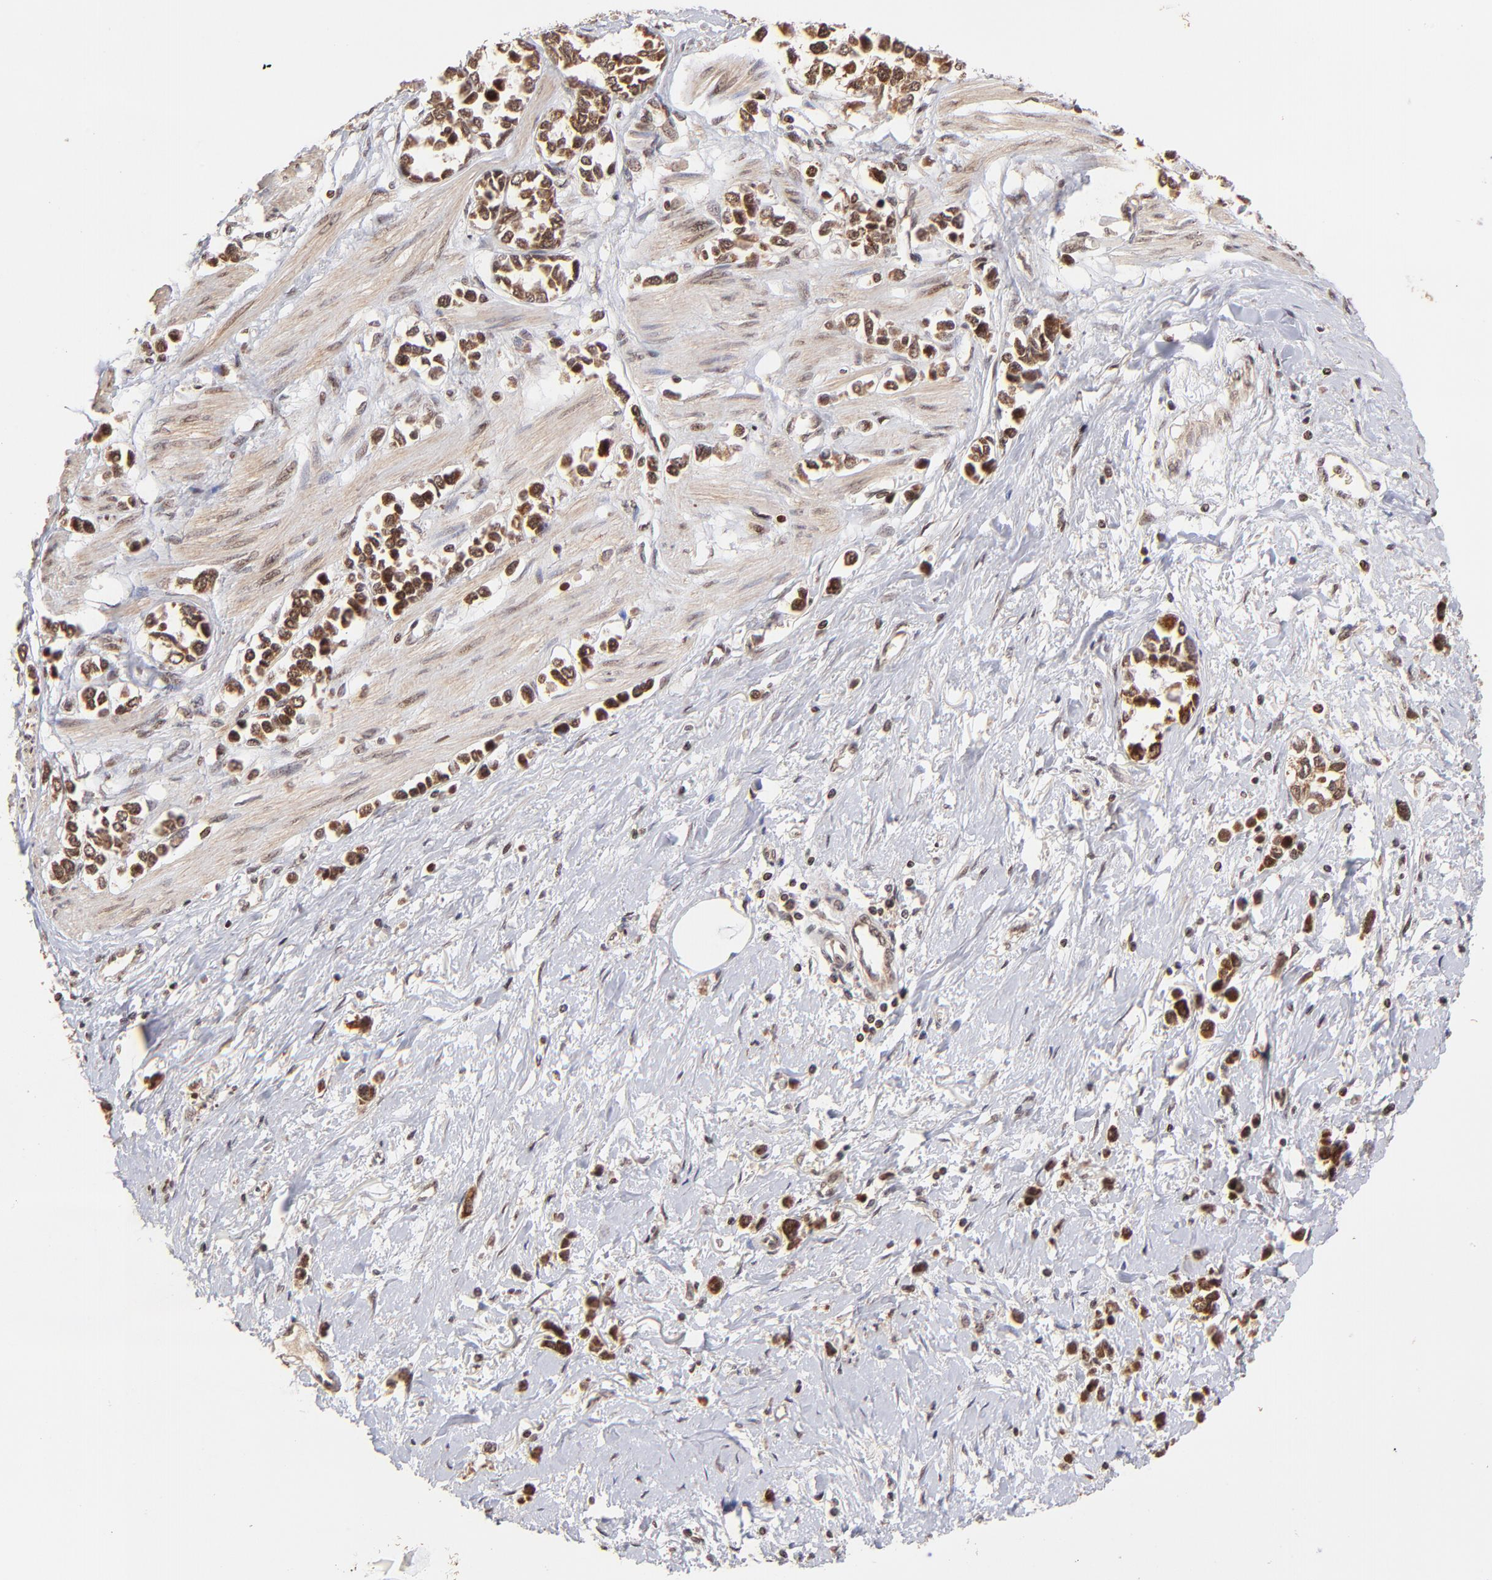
{"staining": {"intensity": "strong", "quantity": ">75%", "location": "nuclear"}, "tissue": "stomach cancer", "cell_type": "Tumor cells", "image_type": "cancer", "snomed": [{"axis": "morphology", "description": "Adenocarcinoma, NOS"}, {"axis": "topography", "description": "Stomach, upper"}], "caption": "A high-resolution histopathology image shows immunohistochemistry staining of adenocarcinoma (stomach), which reveals strong nuclear positivity in about >75% of tumor cells.", "gene": "MED15", "patient": {"sex": "male", "age": 76}}